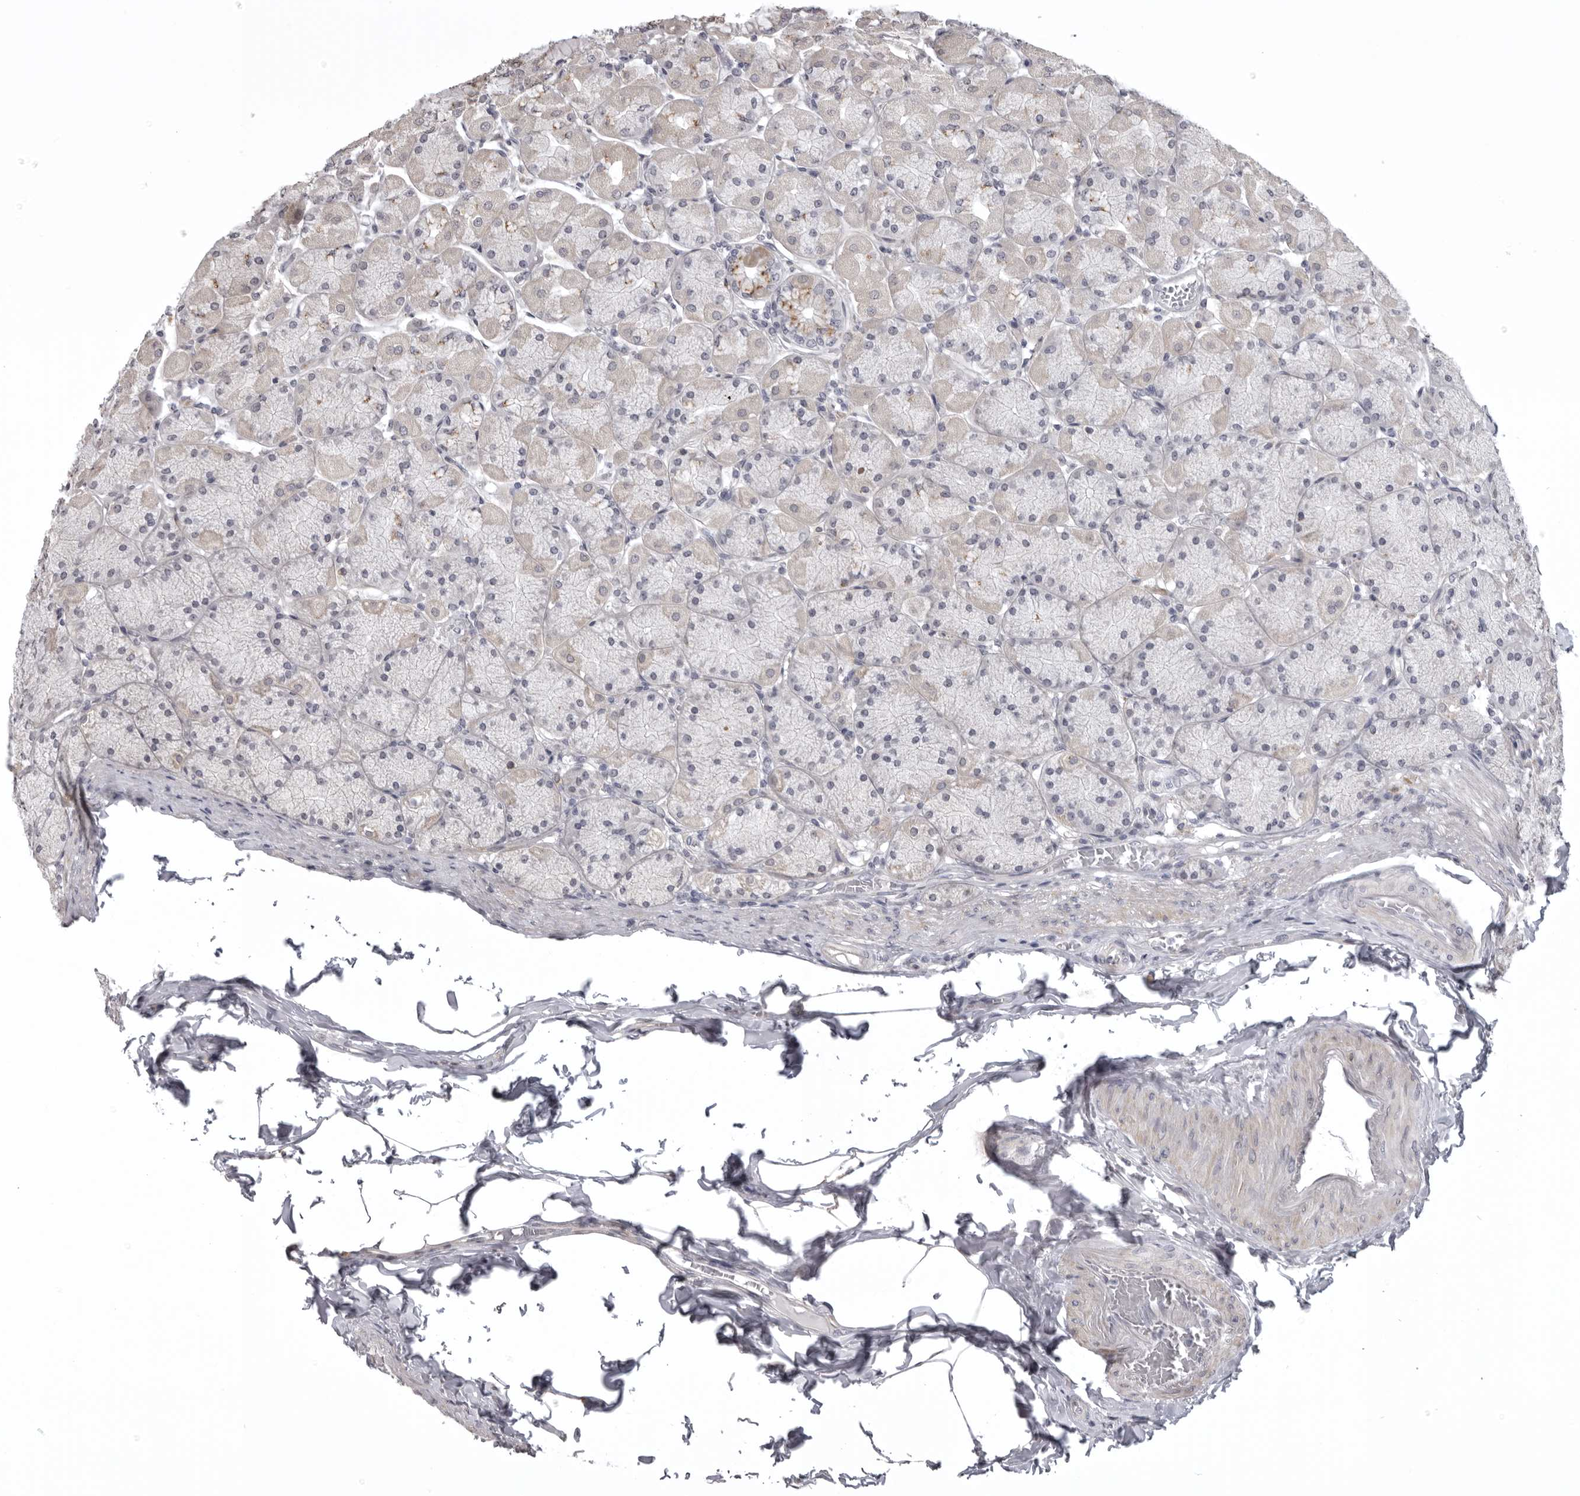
{"staining": {"intensity": "strong", "quantity": "<25%", "location": "cytoplasmic/membranous"}, "tissue": "stomach", "cell_type": "Glandular cells", "image_type": "normal", "snomed": [{"axis": "morphology", "description": "Normal tissue, NOS"}, {"axis": "topography", "description": "Stomach, upper"}], "caption": "Immunohistochemistry (IHC) image of normal stomach: stomach stained using IHC displays medium levels of strong protein expression localized specifically in the cytoplasmic/membranous of glandular cells, appearing as a cytoplasmic/membranous brown color.", "gene": "NCEH1", "patient": {"sex": "female", "age": 56}}